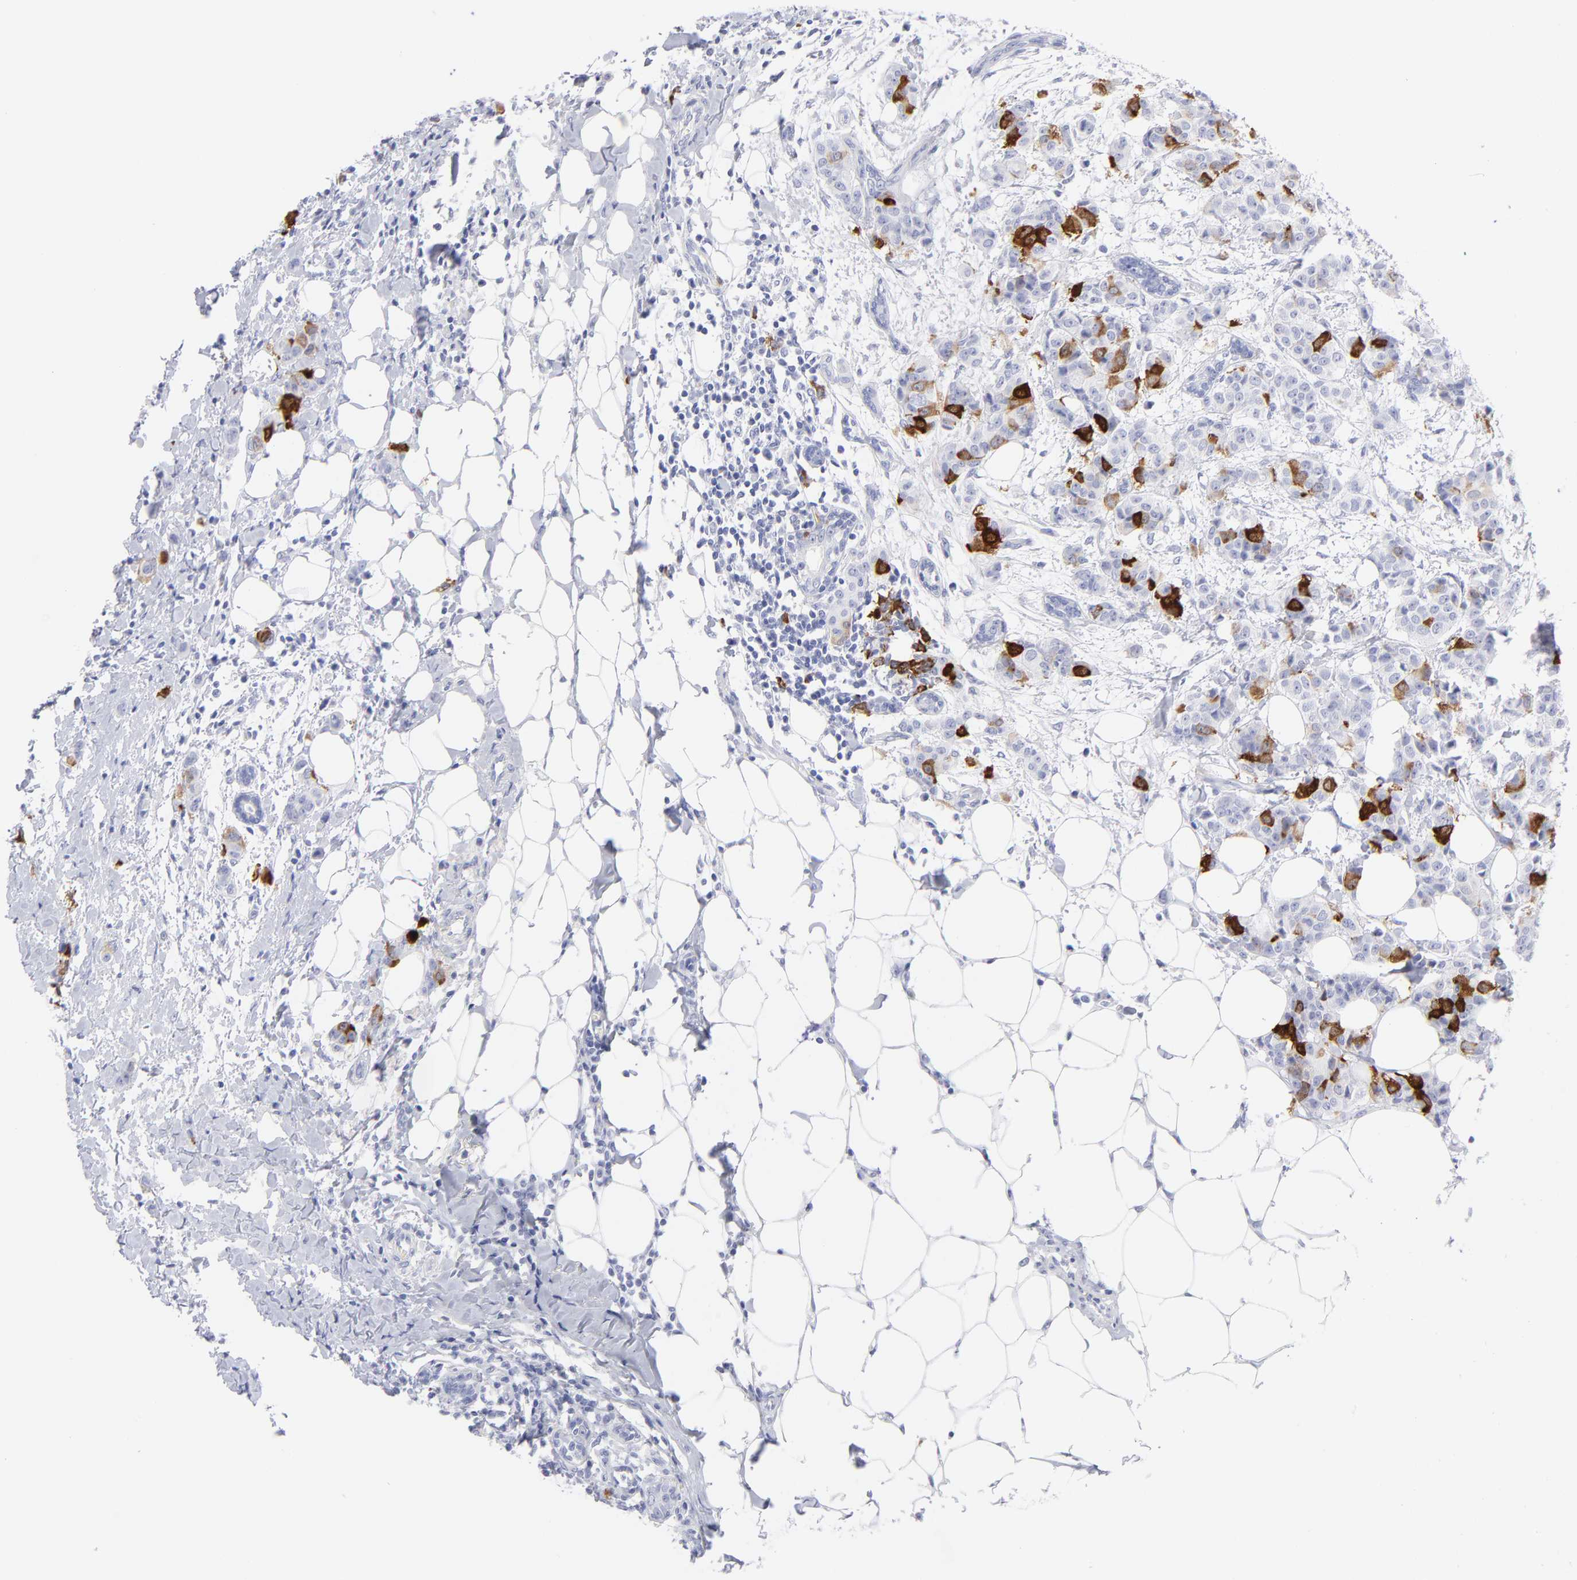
{"staining": {"intensity": "strong", "quantity": "<25%", "location": "cytoplasmic/membranous"}, "tissue": "breast cancer", "cell_type": "Tumor cells", "image_type": "cancer", "snomed": [{"axis": "morphology", "description": "Duct carcinoma"}, {"axis": "topography", "description": "Breast"}], "caption": "Immunohistochemistry (IHC) micrograph of human breast cancer (infiltrating ductal carcinoma) stained for a protein (brown), which exhibits medium levels of strong cytoplasmic/membranous expression in approximately <25% of tumor cells.", "gene": "CCNB1", "patient": {"sex": "female", "age": 40}}